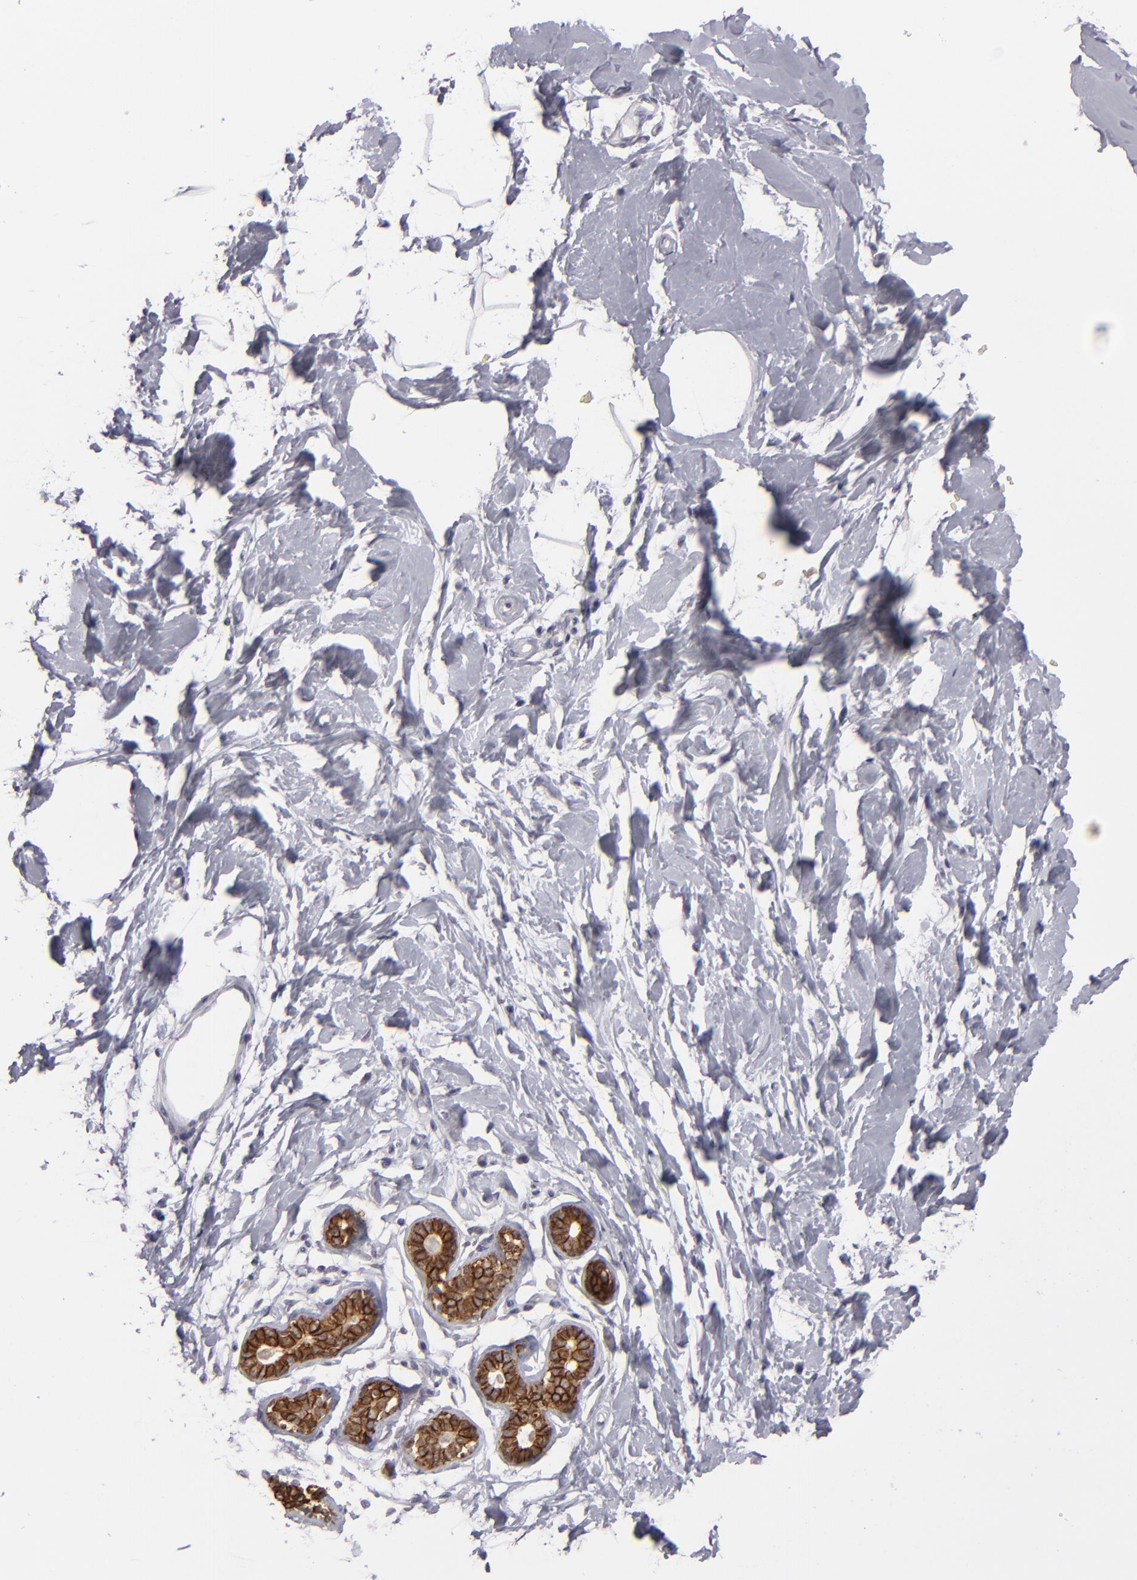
{"staining": {"intensity": "negative", "quantity": "none", "location": "none"}, "tissue": "breast", "cell_type": "Adipocytes", "image_type": "normal", "snomed": [{"axis": "morphology", "description": "Normal tissue, NOS"}, {"axis": "topography", "description": "Breast"}], "caption": "Immunohistochemical staining of benign breast displays no significant positivity in adipocytes.", "gene": "ALCAM", "patient": {"sex": "female", "age": 23}}